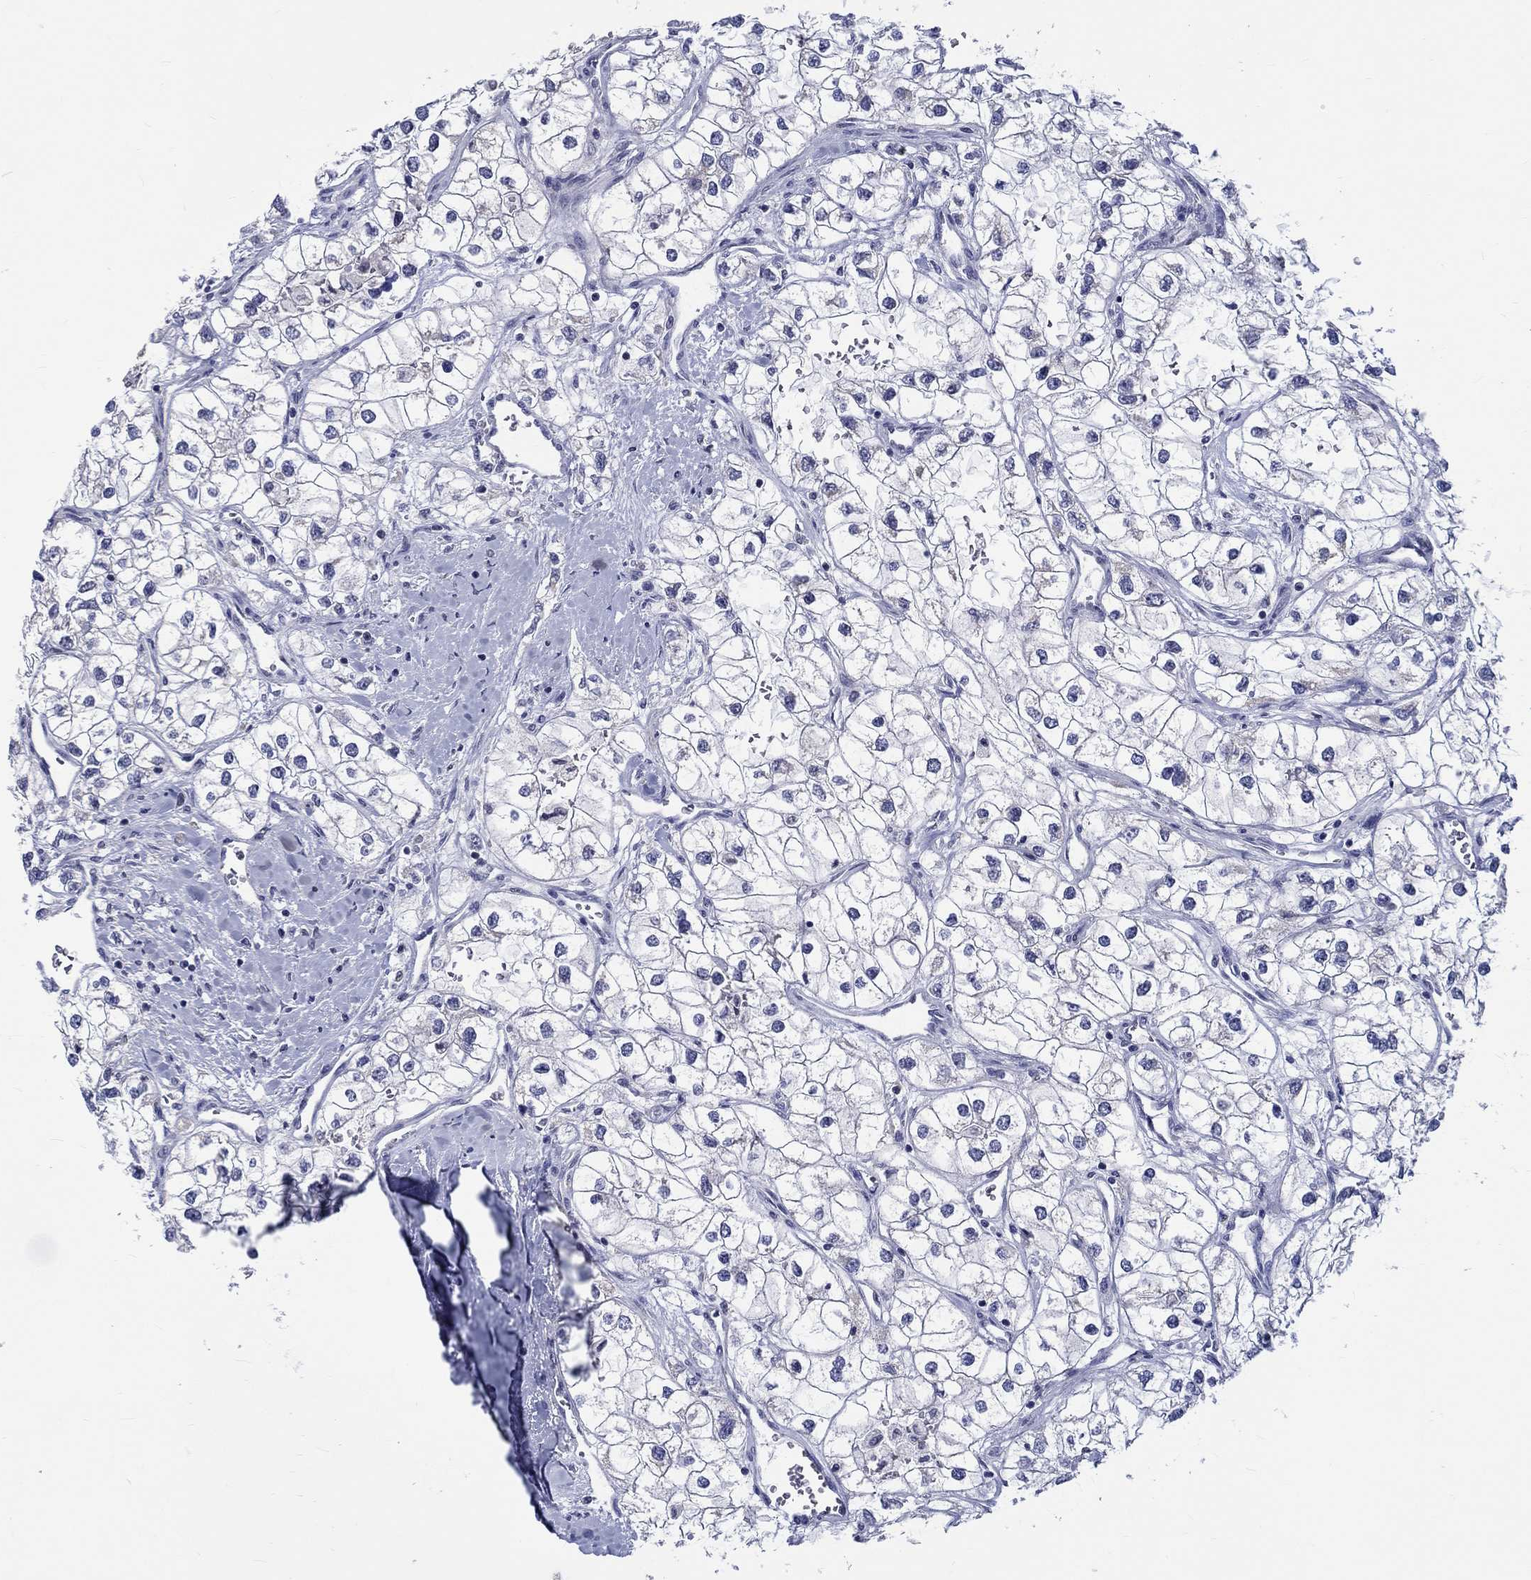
{"staining": {"intensity": "negative", "quantity": "none", "location": "none"}, "tissue": "renal cancer", "cell_type": "Tumor cells", "image_type": "cancer", "snomed": [{"axis": "morphology", "description": "Adenocarcinoma, NOS"}, {"axis": "topography", "description": "Kidney"}], "caption": "Renal cancer stained for a protein using immunohistochemistry shows no expression tumor cells.", "gene": "ST6GALNAC1", "patient": {"sex": "male", "age": 59}}